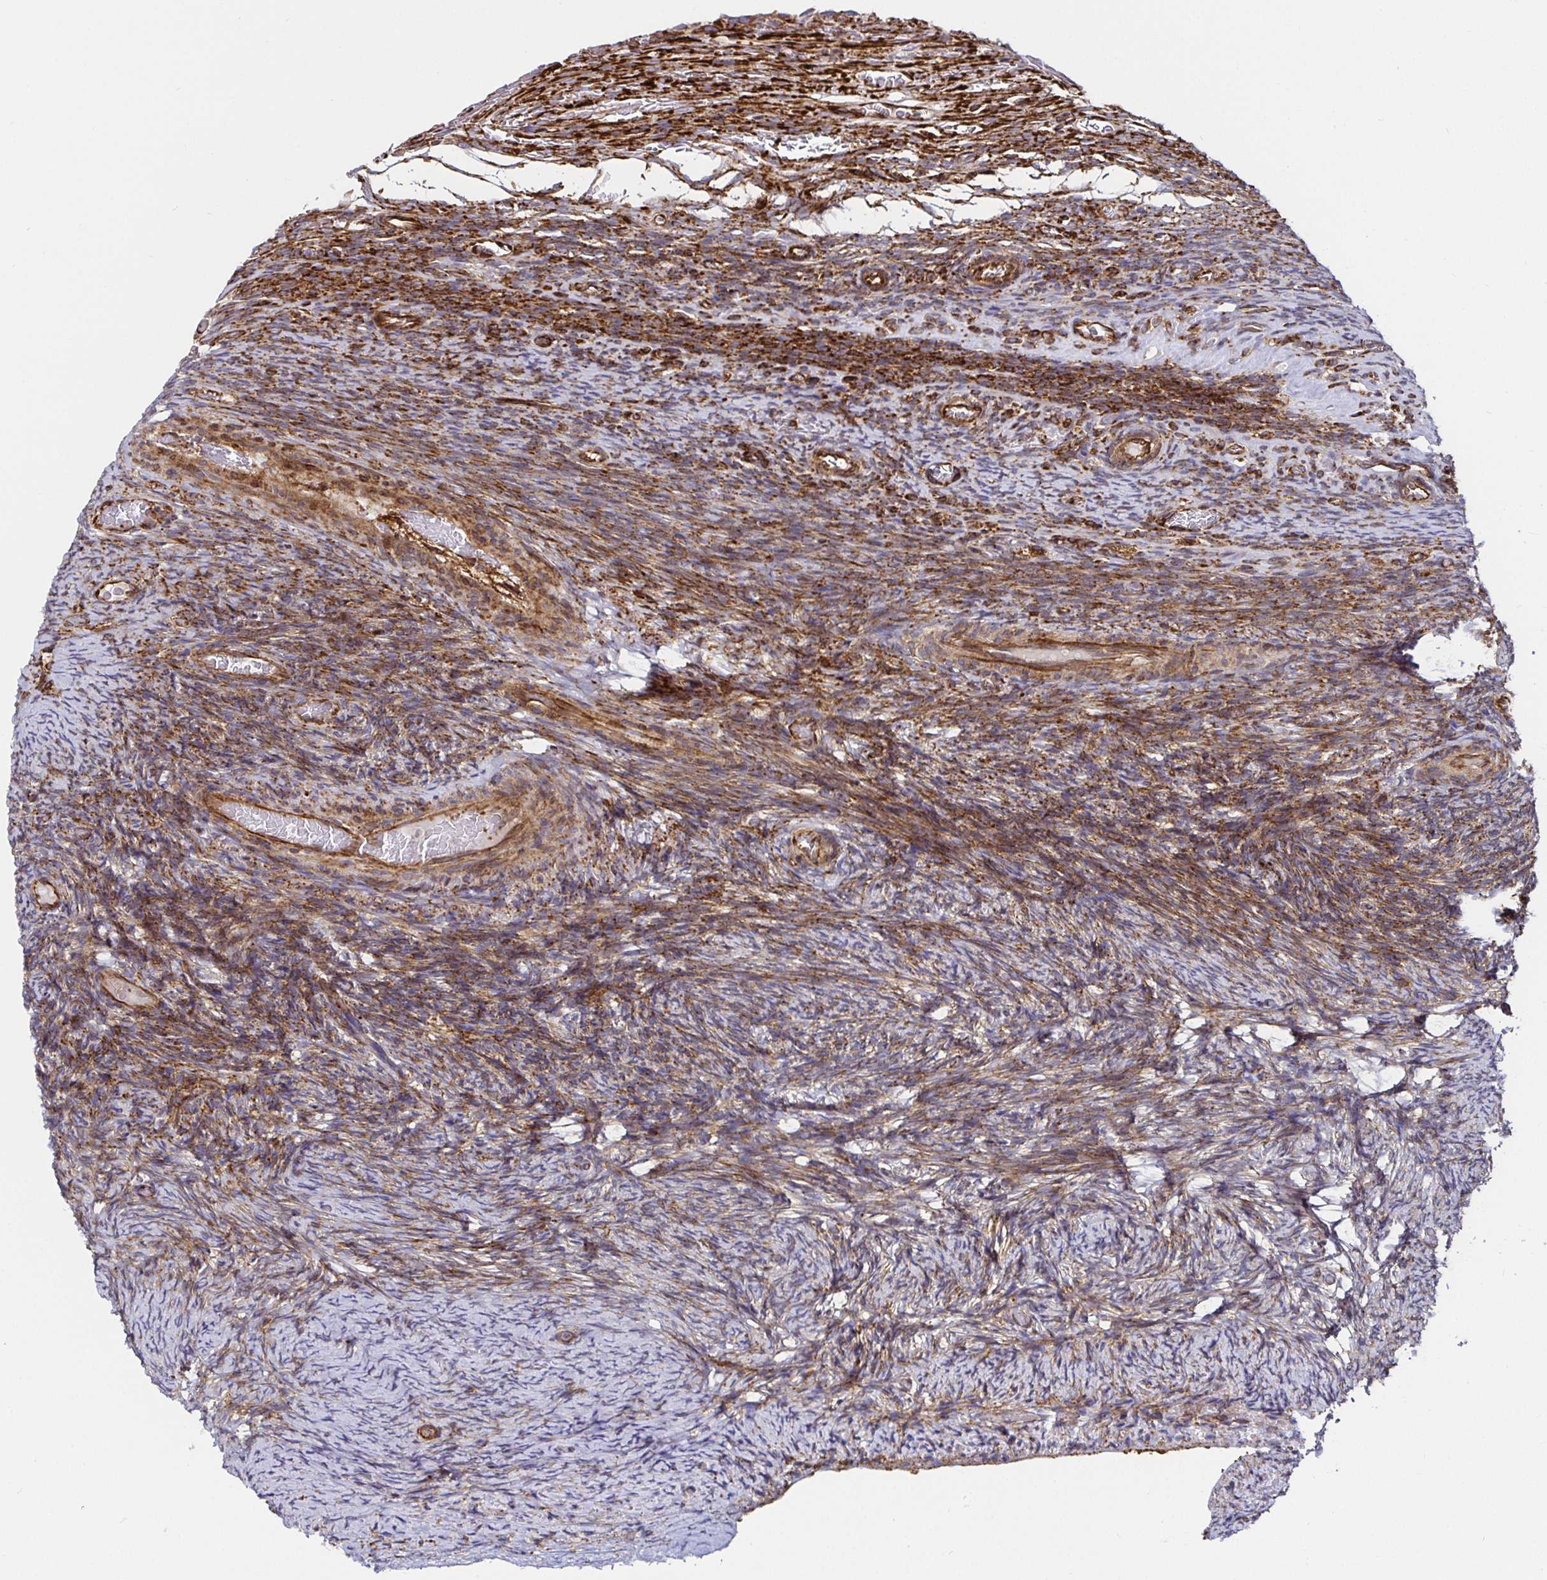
{"staining": {"intensity": "moderate", "quantity": ">75%", "location": "cytoplasmic/membranous"}, "tissue": "ovary", "cell_type": "Ovarian stroma cells", "image_type": "normal", "snomed": [{"axis": "morphology", "description": "Normal tissue, NOS"}, {"axis": "topography", "description": "Ovary"}], "caption": "Immunohistochemistry photomicrograph of normal ovary stained for a protein (brown), which displays medium levels of moderate cytoplasmic/membranous expression in about >75% of ovarian stroma cells.", "gene": "SMYD3", "patient": {"sex": "female", "age": 34}}